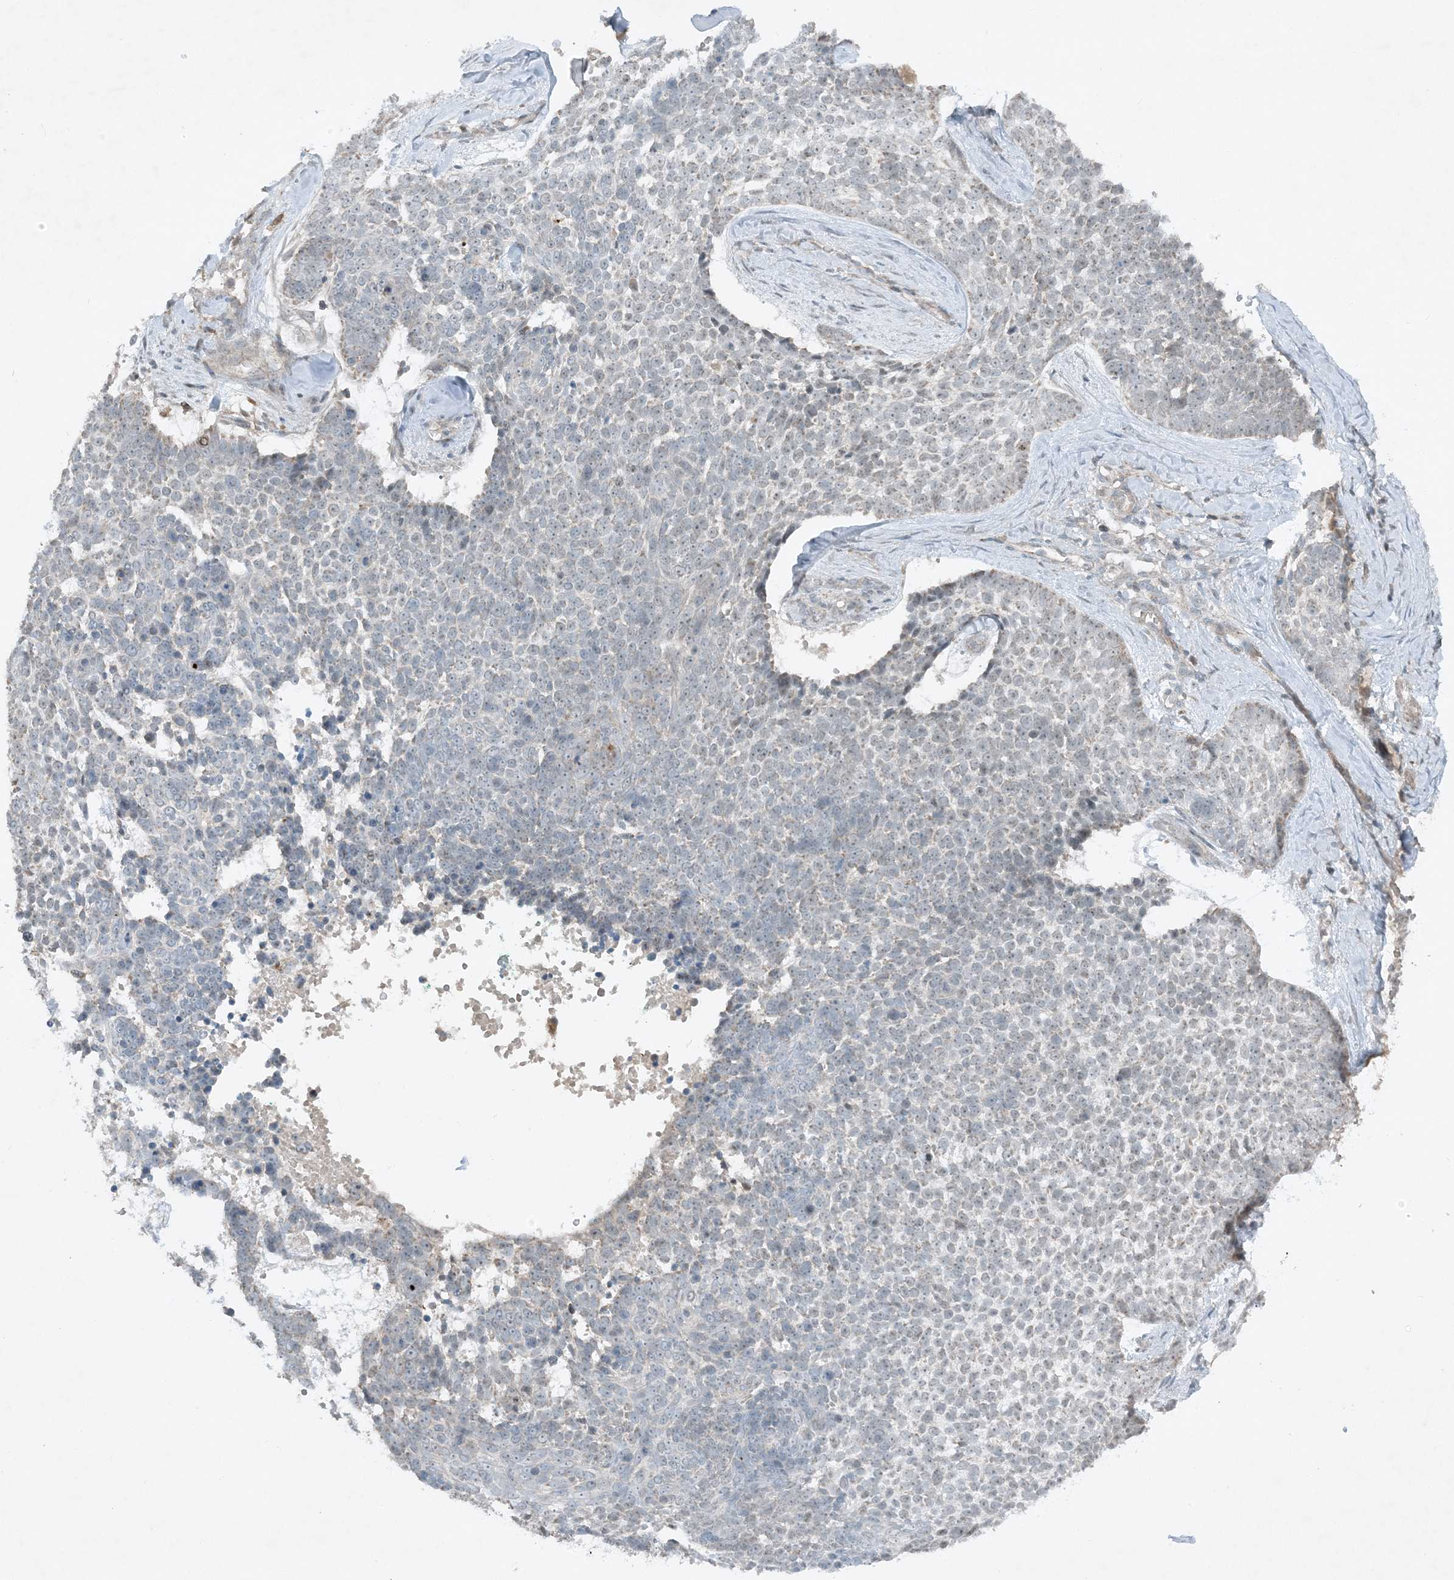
{"staining": {"intensity": "negative", "quantity": "none", "location": "none"}, "tissue": "skin cancer", "cell_type": "Tumor cells", "image_type": "cancer", "snomed": [{"axis": "morphology", "description": "Basal cell carcinoma"}, {"axis": "topography", "description": "Skin"}], "caption": "Tumor cells are negative for brown protein staining in skin basal cell carcinoma.", "gene": "MITD1", "patient": {"sex": "female", "age": 81}}